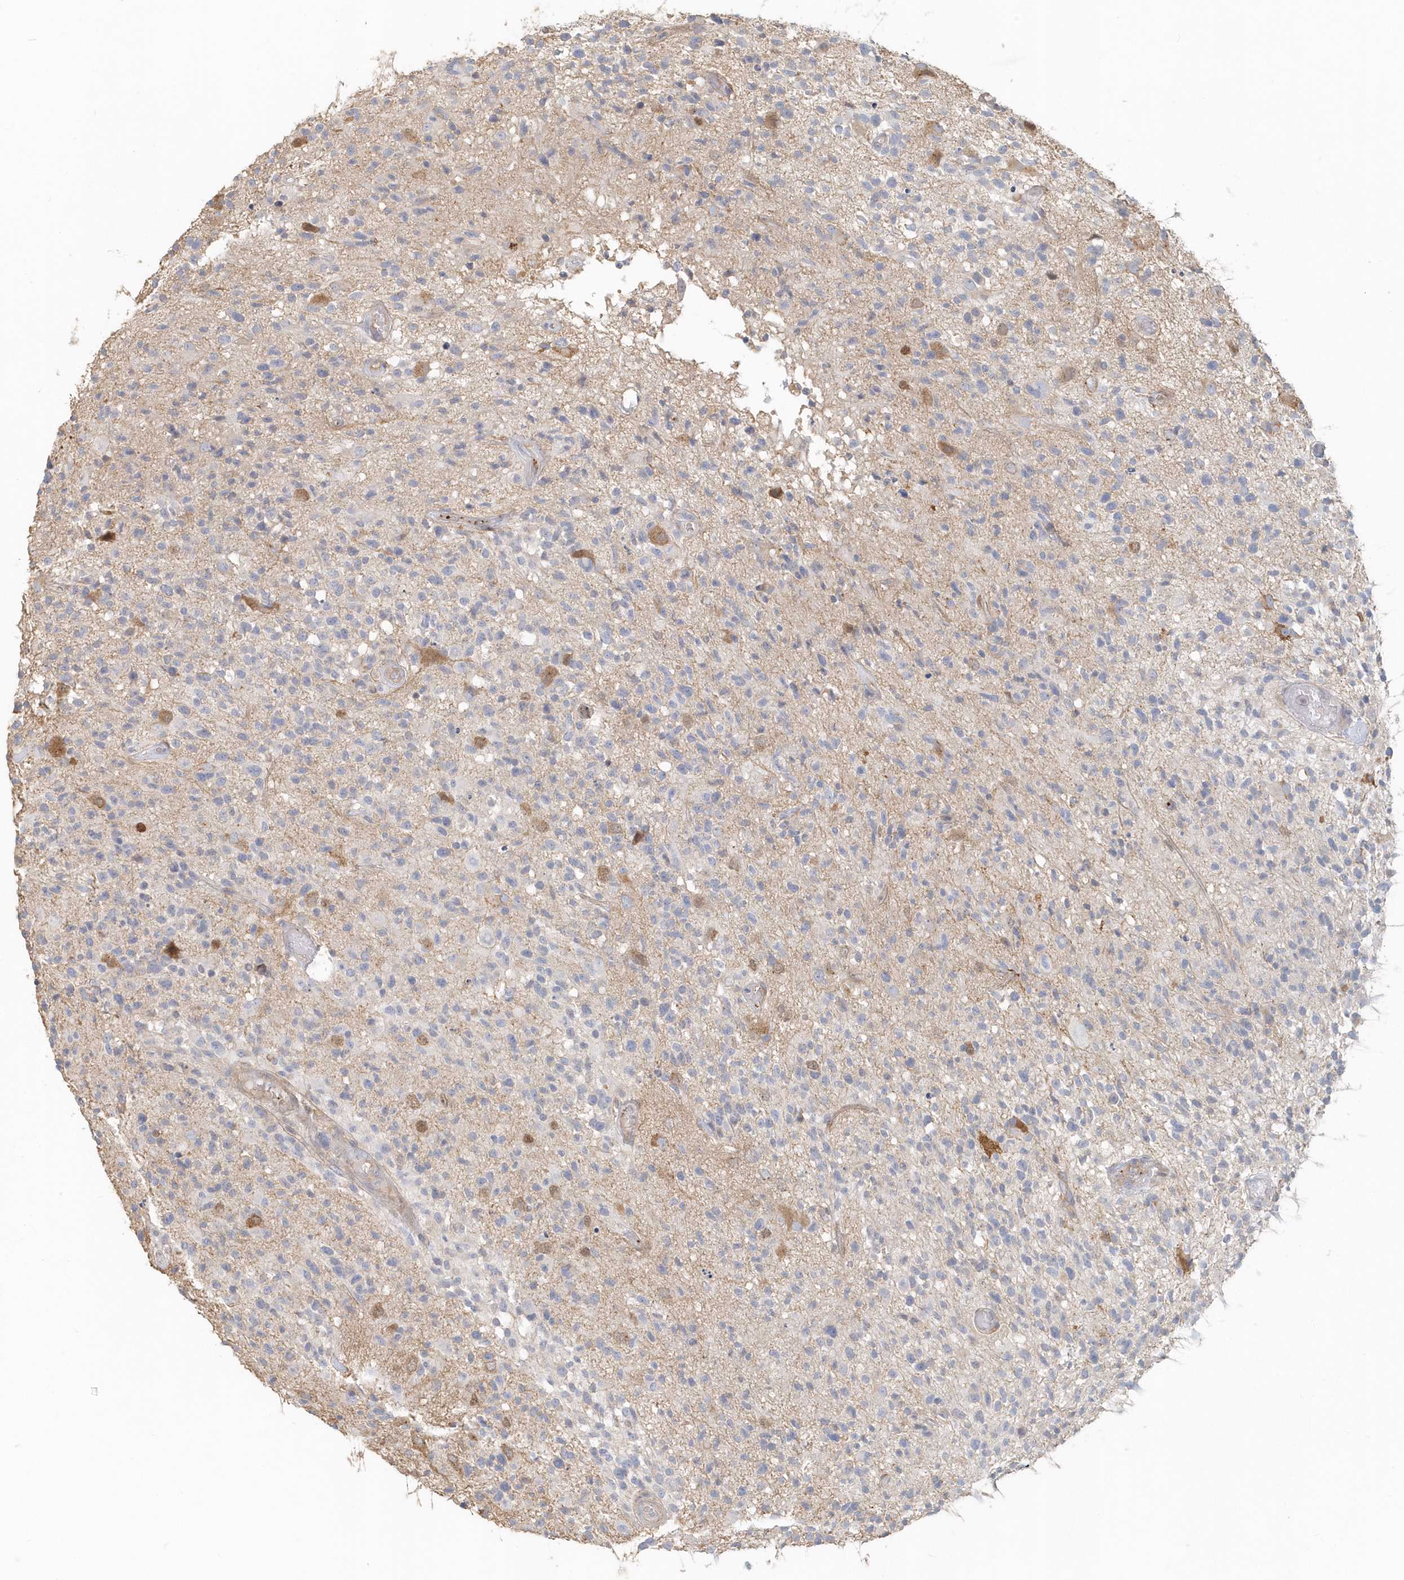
{"staining": {"intensity": "negative", "quantity": "none", "location": "none"}, "tissue": "glioma", "cell_type": "Tumor cells", "image_type": "cancer", "snomed": [{"axis": "morphology", "description": "Glioma, malignant, High grade"}, {"axis": "morphology", "description": "Glioblastoma, NOS"}, {"axis": "topography", "description": "Brain"}], "caption": "Immunohistochemistry (IHC) micrograph of human glioma stained for a protein (brown), which demonstrates no staining in tumor cells. The staining was performed using DAB to visualize the protein expression in brown, while the nuclei were stained in blue with hematoxylin (Magnification: 20x).", "gene": "MMRN1", "patient": {"sex": "male", "age": 60}}